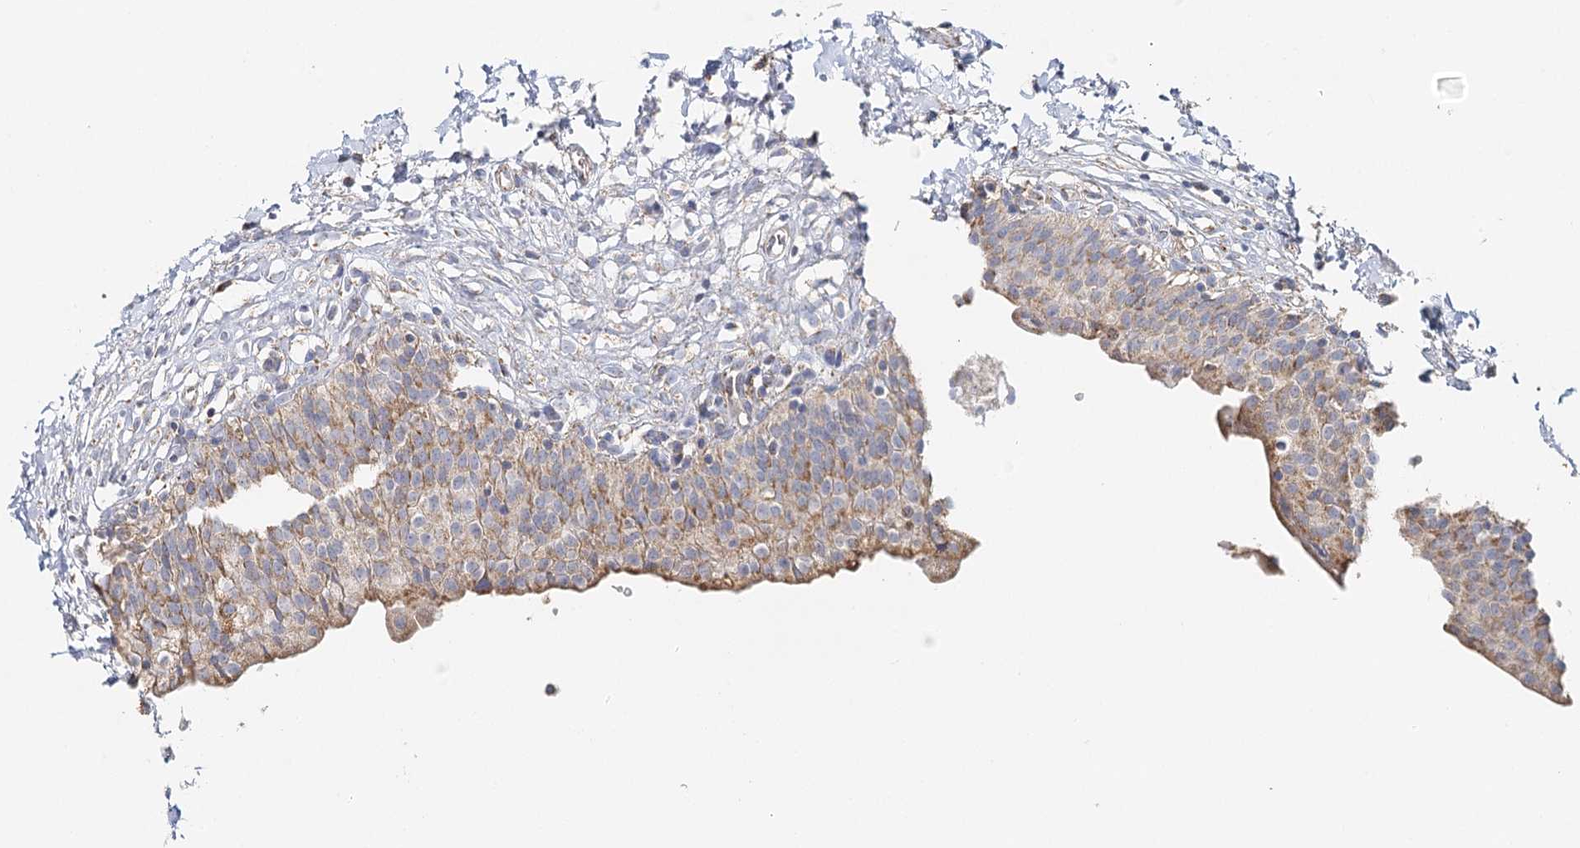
{"staining": {"intensity": "moderate", "quantity": ">75%", "location": "cytoplasmic/membranous"}, "tissue": "urinary bladder", "cell_type": "Urothelial cells", "image_type": "normal", "snomed": [{"axis": "morphology", "description": "Normal tissue, NOS"}, {"axis": "topography", "description": "Urinary bladder"}], "caption": "Moderate cytoplasmic/membranous positivity is appreciated in about >75% of urothelial cells in normal urinary bladder.", "gene": "MMP25", "patient": {"sex": "male", "age": 55}}